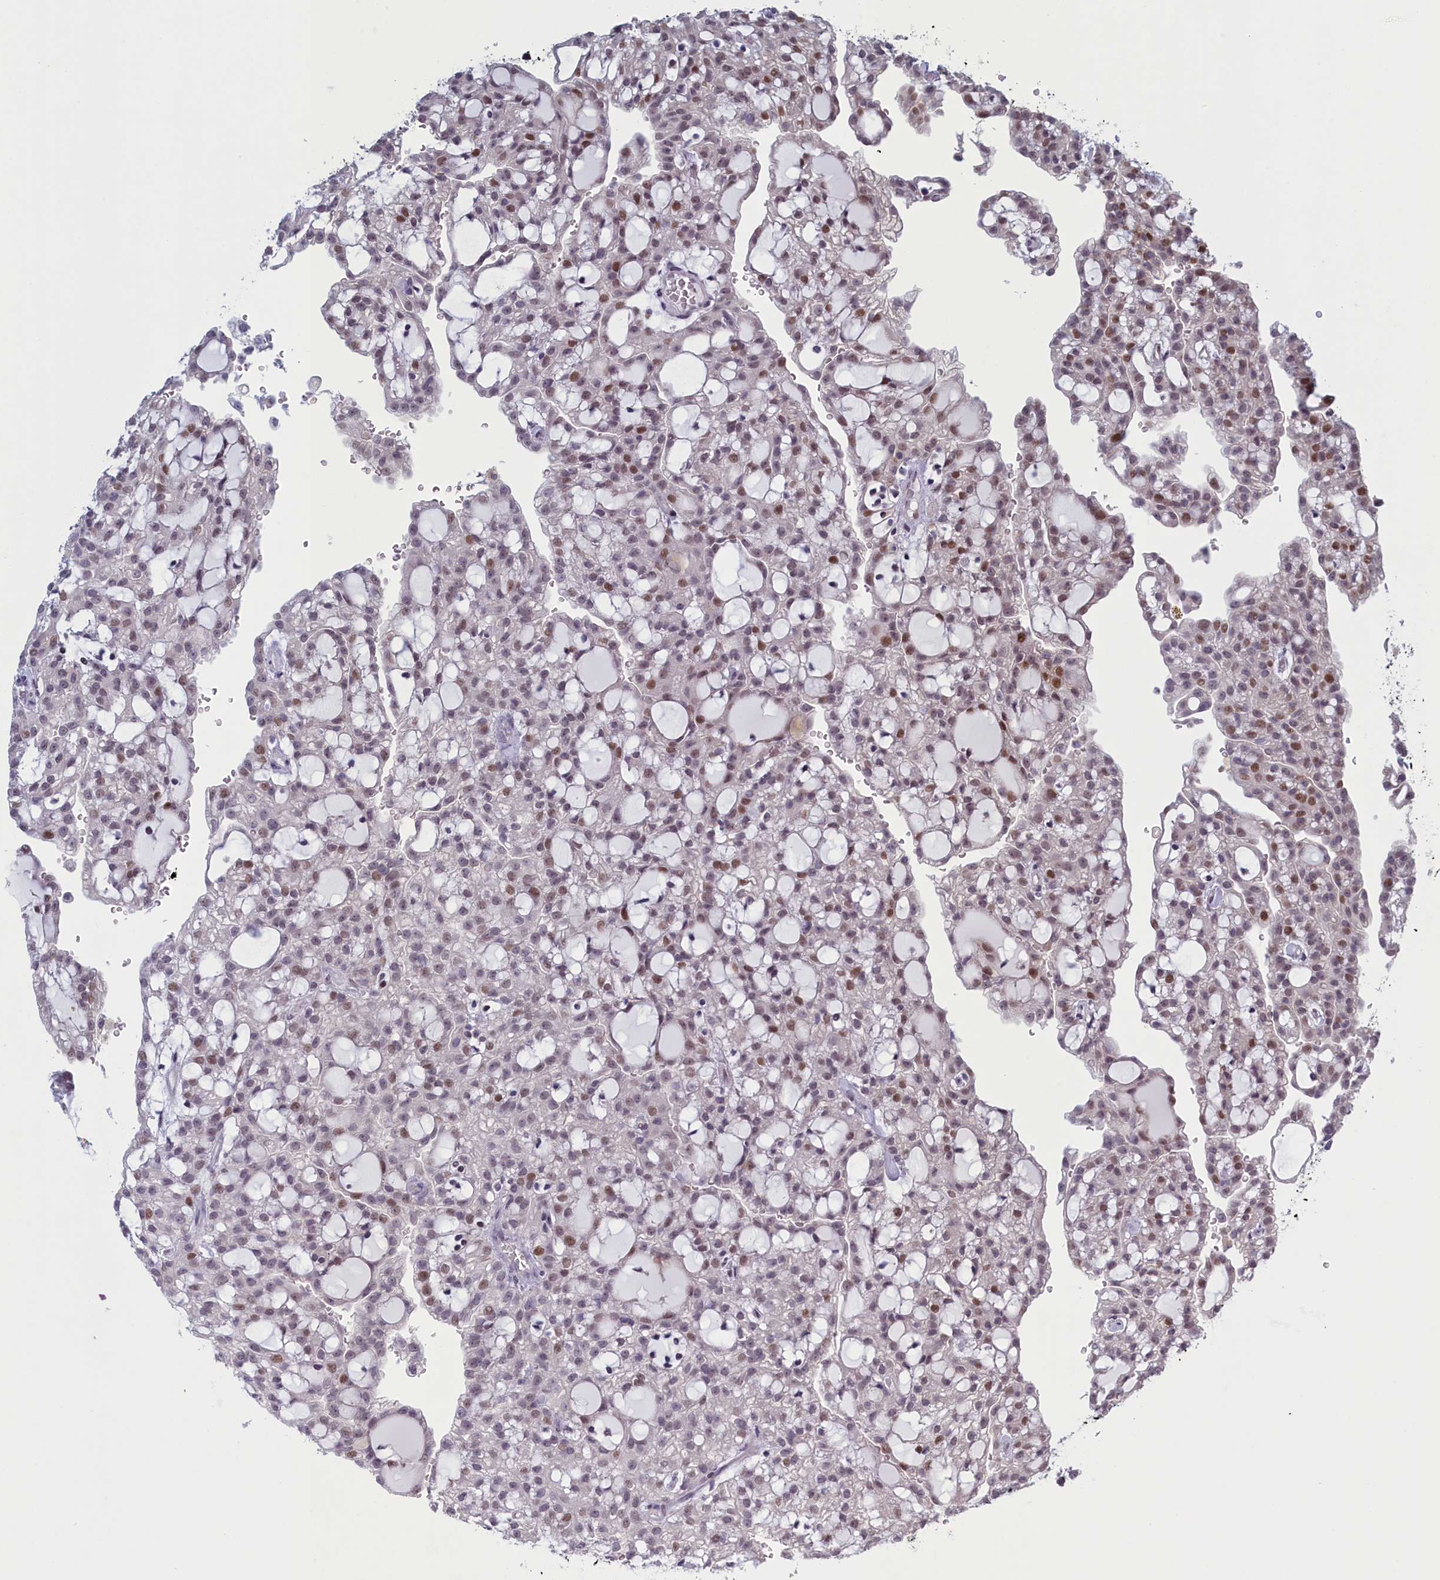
{"staining": {"intensity": "moderate", "quantity": "<25%", "location": "nuclear"}, "tissue": "renal cancer", "cell_type": "Tumor cells", "image_type": "cancer", "snomed": [{"axis": "morphology", "description": "Adenocarcinoma, NOS"}, {"axis": "topography", "description": "Kidney"}], "caption": "Moderate nuclear staining for a protein is appreciated in approximately <25% of tumor cells of renal adenocarcinoma using IHC.", "gene": "ATF7IP2", "patient": {"sex": "male", "age": 63}}